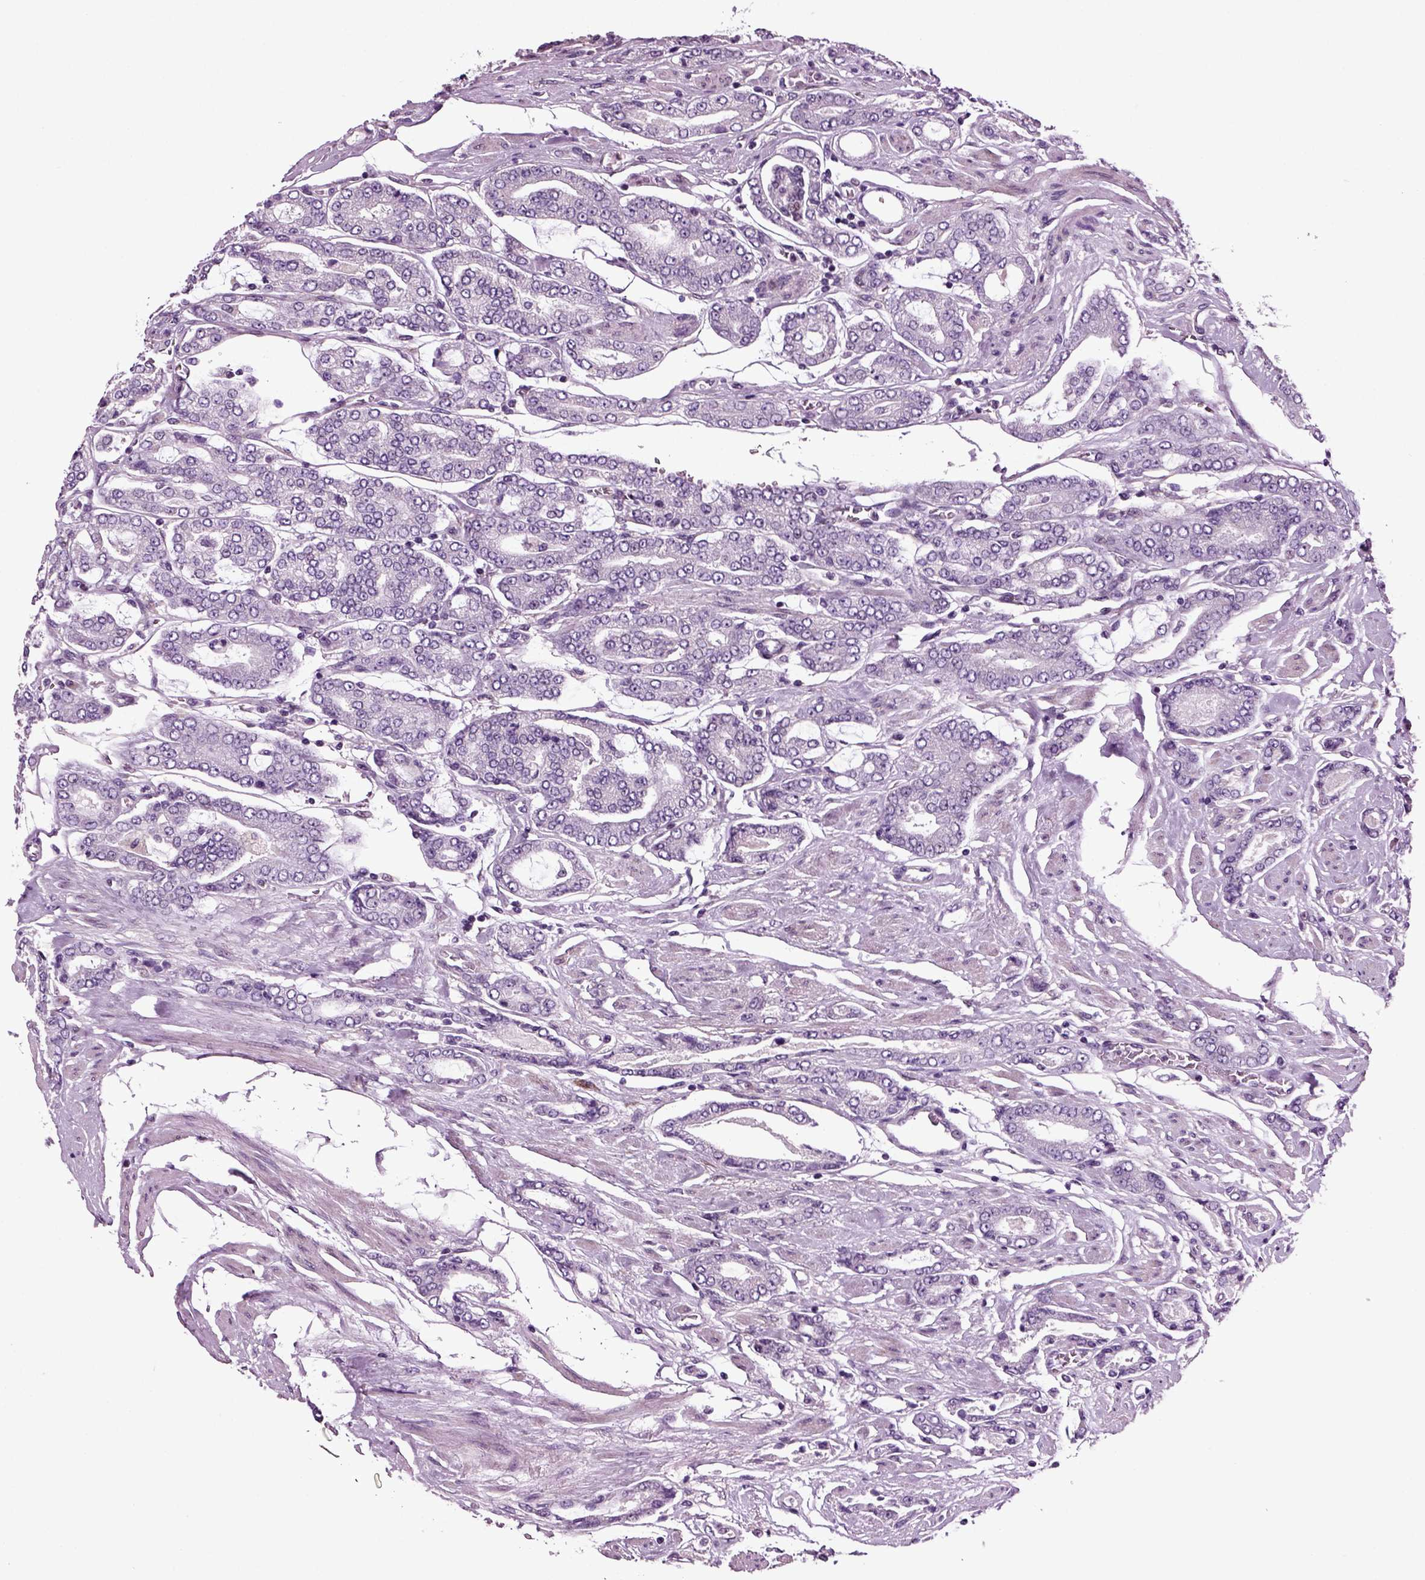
{"staining": {"intensity": "negative", "quantity": "none", "location": "none"}, "tissue": "prostate cancer", "cell_type": "Tumor cells", "image_type": "cancer", "snomed": [{"axis": "morphology", "description": "Adenocarcinoma, NOS"}, {"axis": "topography", "description": "Prostate"}], "caption": "DAB (3,3'-diaminobenzidine) immunohistochemical staining of human prostate cancer (adenocarcinoma) demonstrates no significant staining in tumor cells.", "gene": "ARID3A", "patient": {"sex": "male", "age": 64}}